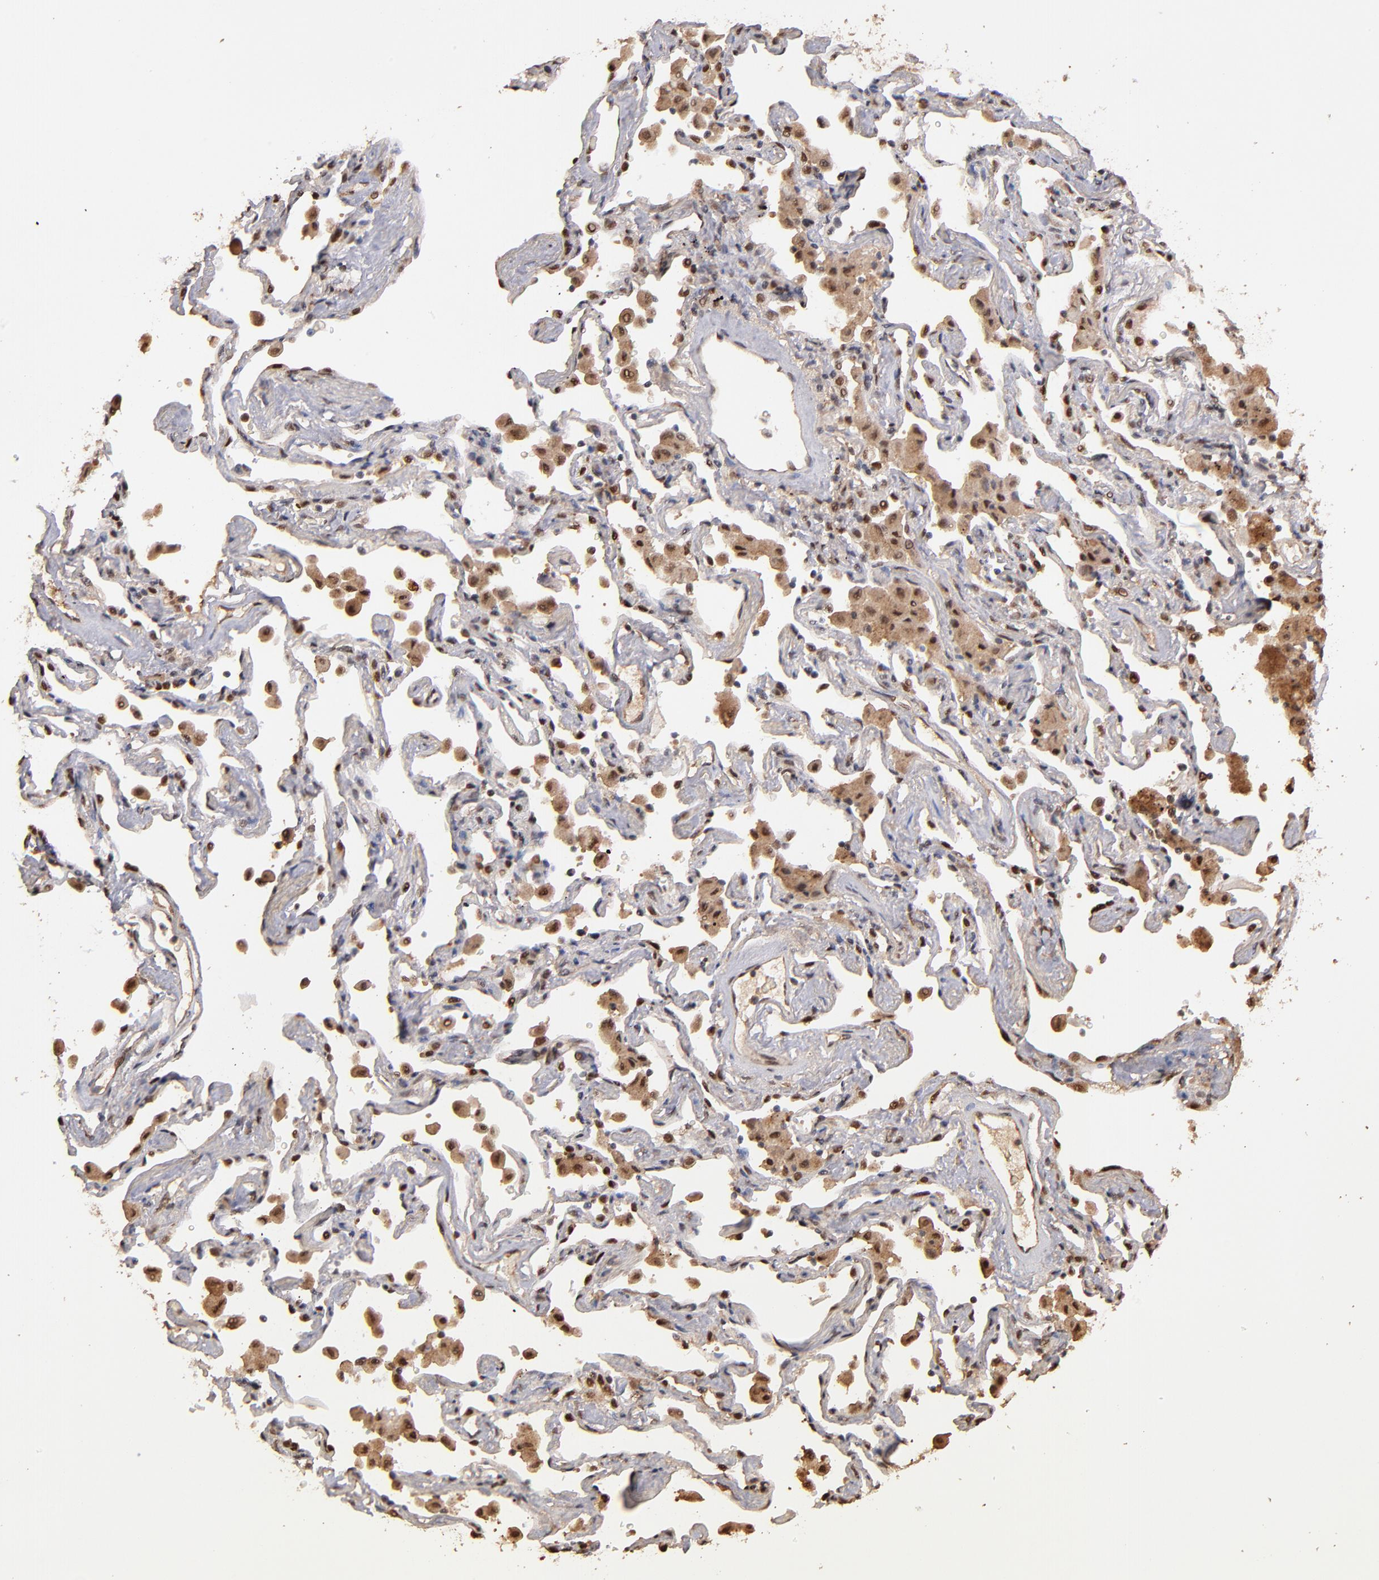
{"staining": {"intensity": "moderate", "quantity": "25%-75%", "location": "nuclear"}, "tissue": "lung cancer", "cell_type": "Tumor cells", "image_type": "cancer", "snomed": [{"axis": "morphology", "description": "Squamous cell carcinoma, NOS"}, {"axis": "topography", "description": "Lung"}], "caption": "Immunohistochemistry (IHC) histopathology image of neoplastic tissue: human lung cancer (squamous cell carcinoma) stained using IHC reveals medium levels of moderate protein expression localized specifically in the nuclear of tumor cells, appearing as a nuclear brown color.", "gene": "EAPP", "patient": {"sex": "female", "age": 67}}